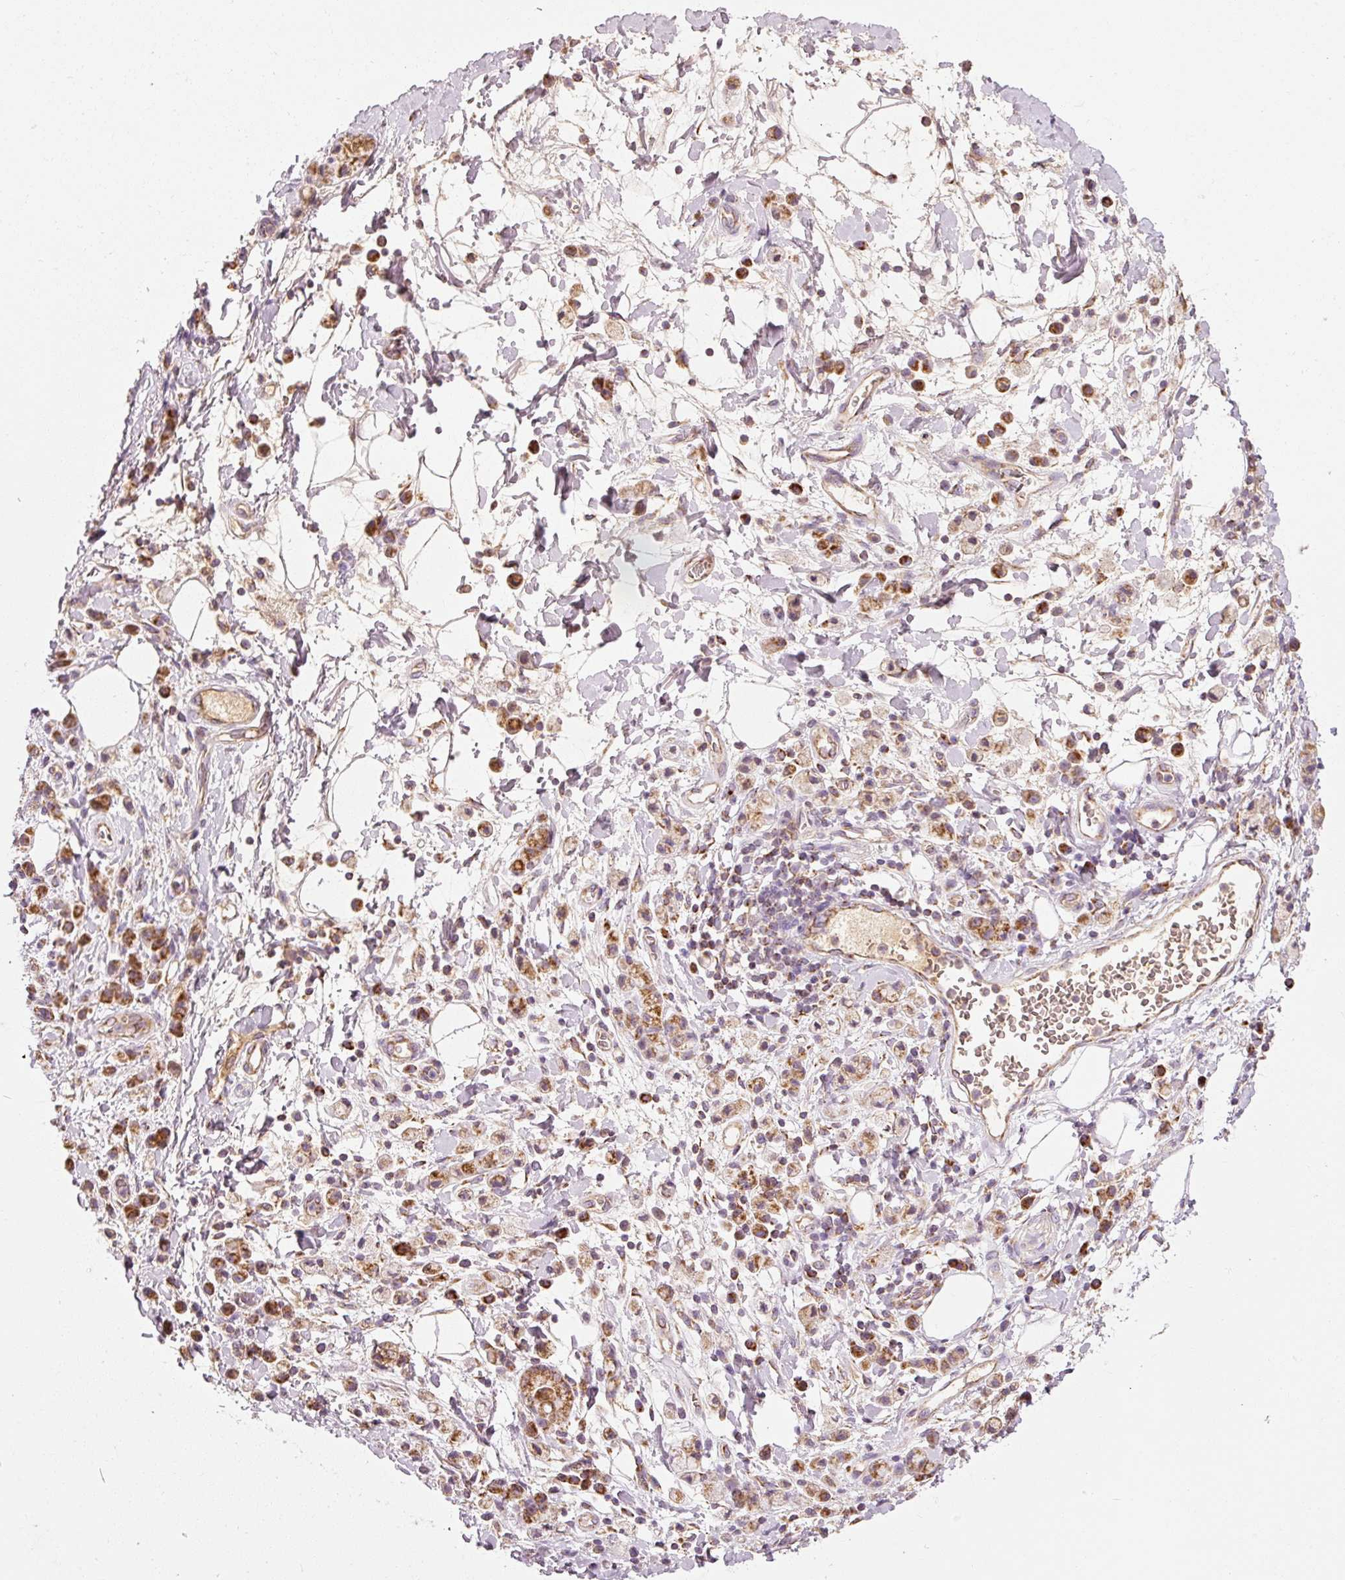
{"staining": {"intensity": "moderate", "quantity": ">75%", "location": "cytoplasmic/membranous"}, "tissue": "stomach cancer", "cell_type": "Tumor cells", "image_type": "cancer", "snomed": [{"axis": "morphology", "description": "Adenocarcinoma, NOS"}, {"axis": "topography", "description": "Stomach"}], "caption": "Immunohistochemistry (IHC) histopathology image of neoplastic tissue: stomach cancer (adenocarcinoma) stained using immunohistochemistry (IHC) exhibits medium levels of moderate protein expression localized specifically in the cytoplasmic/membranous of tumor cells, appearing as a cytoplasmic/membranous brown color.", "gene": "NDUFB4", "patient": {"sex": "male", "age": 77}}